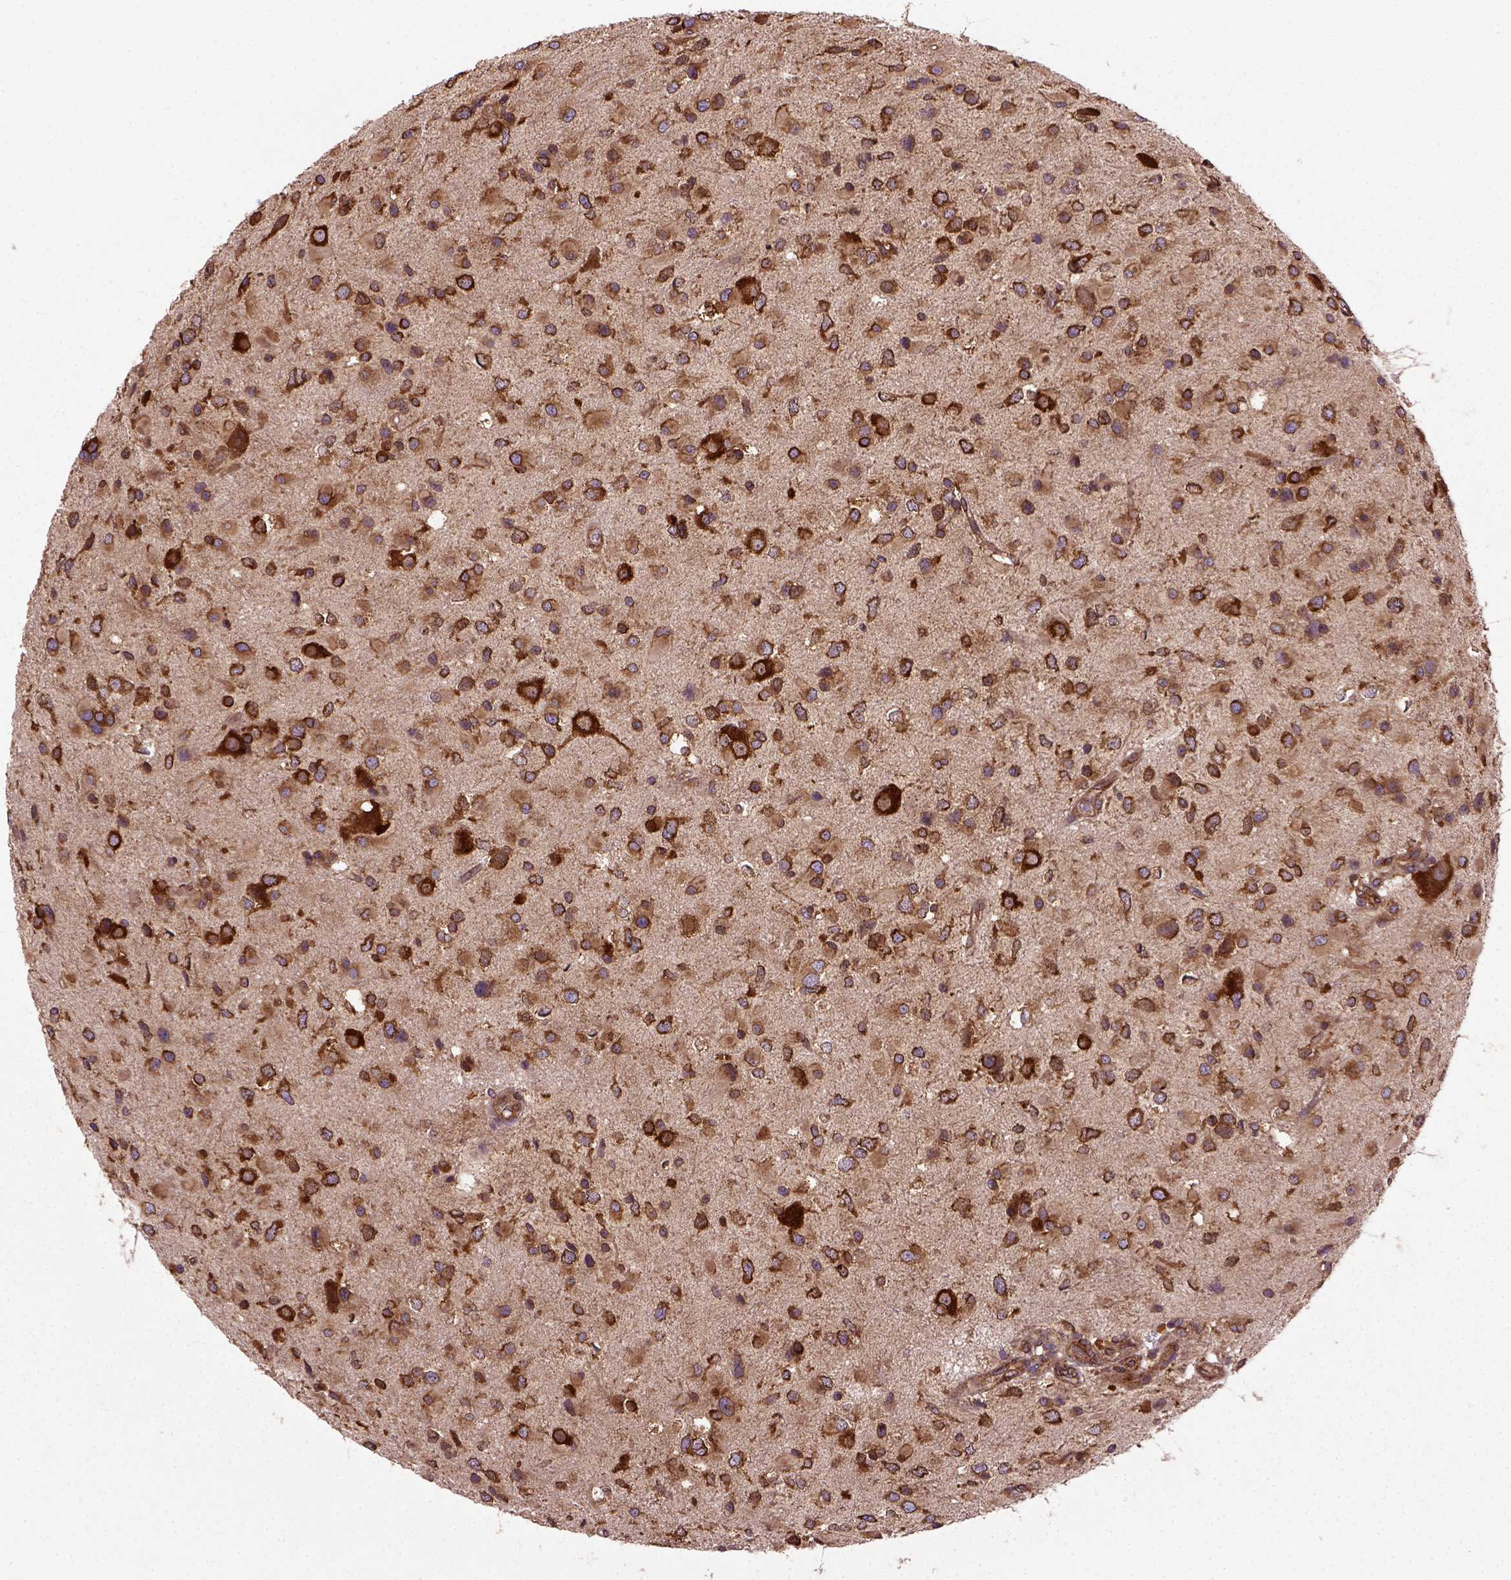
{"staining": {"intensity": "strong", "quantity": ">75%", "location": "cytoplasmic/membranous"}, "tissue": "glioma", "cell_type": "Tumor cells", "image_type": "cancer", "snomed": [{"axis": "morphology", "description": "Glioma, malignant, Low grade"}, {"axis": "topography", "description": "Brain"}], "caption": "DAB immunohistochemical staining of human glioma shows strong cytoplasmic/membranous protein staining in about >75% of tumor cells. (DAB IHC, brown staining for protein, blue staining for nuclei).", "gene": "CAPRIN1", "patient": {"sex": "female", "age": 32}}